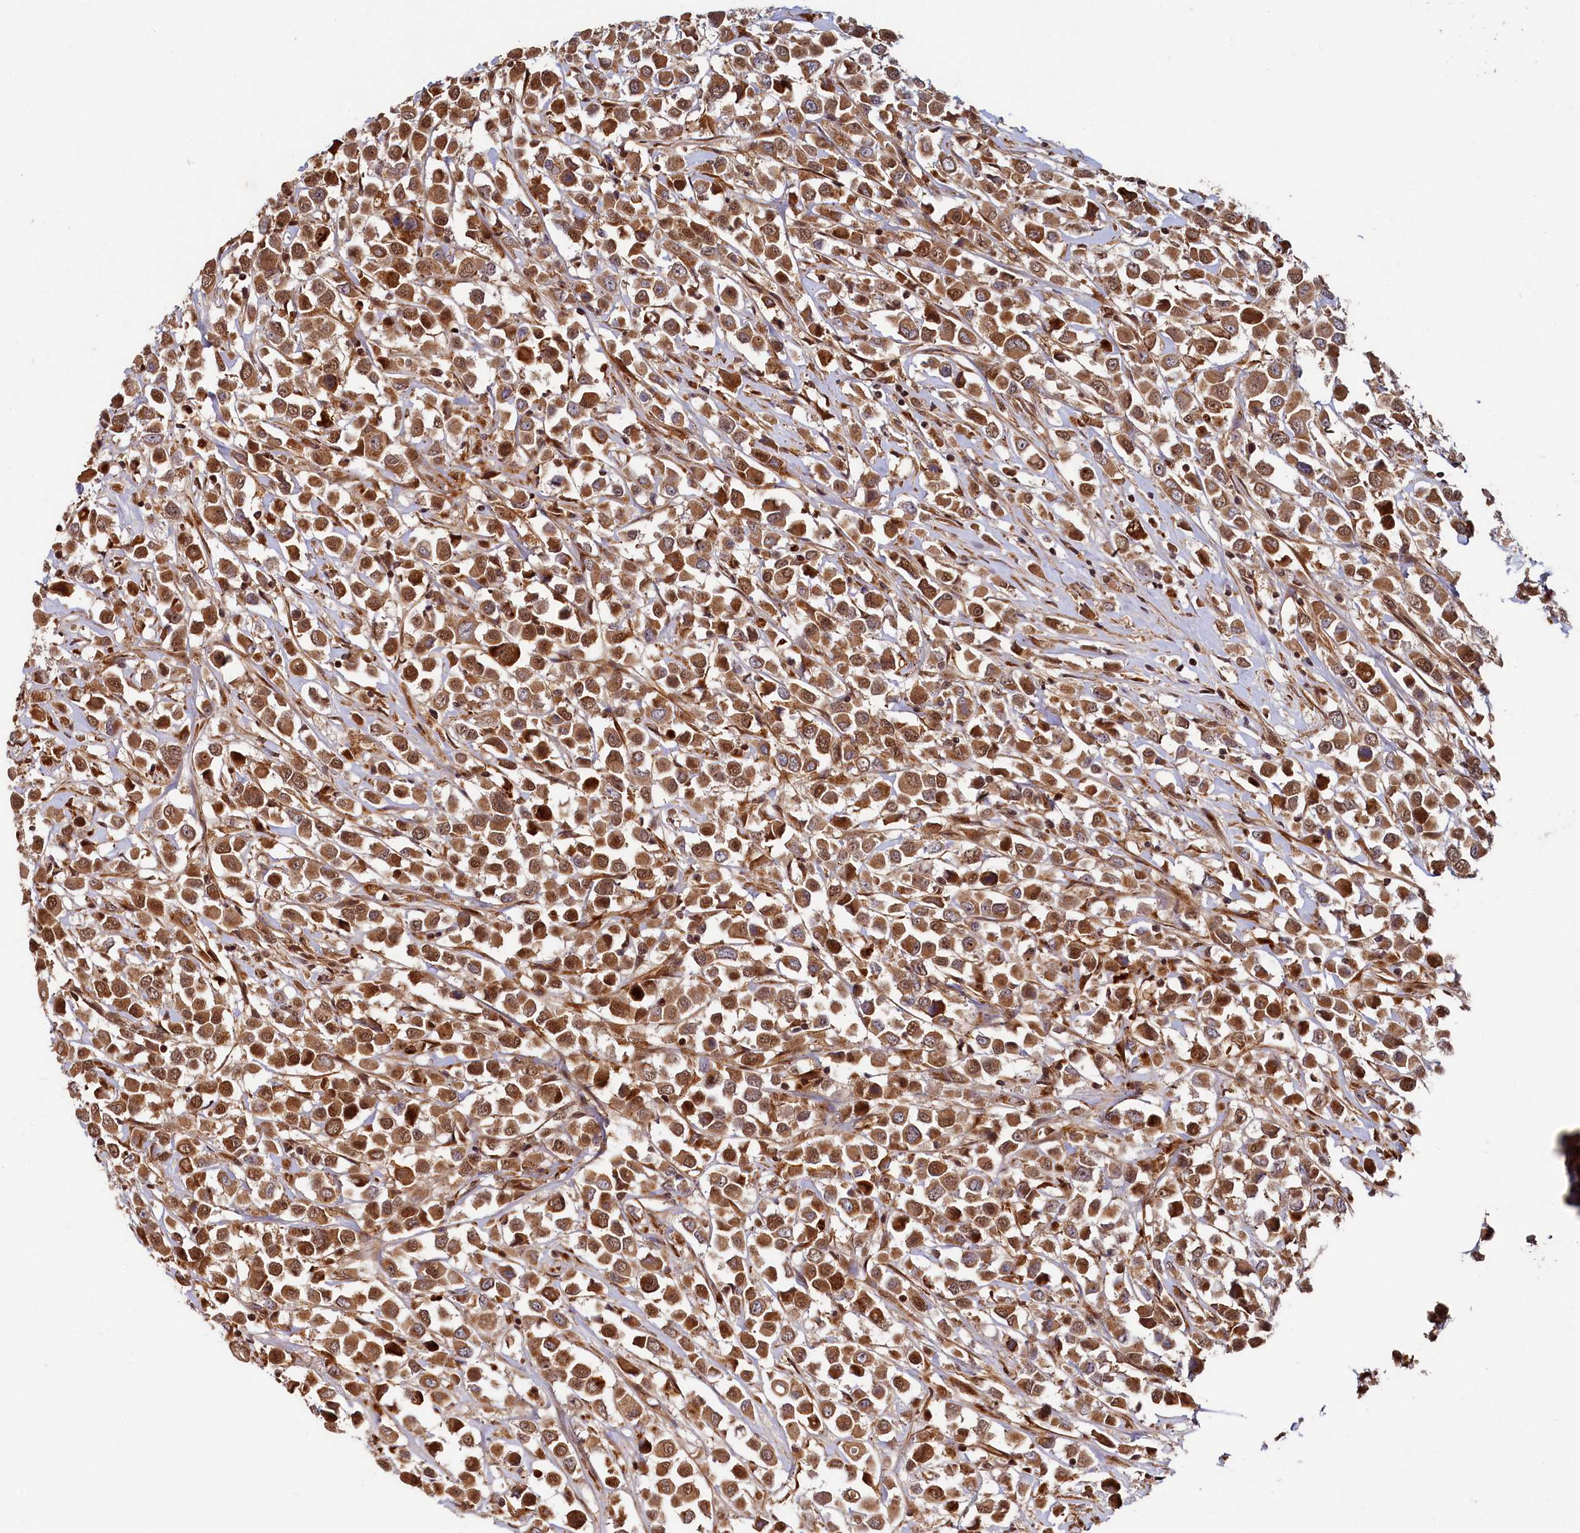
{"staining": {"intensity": "moderate", "quantity": ">75%", "location": "cytoplasmic/membranous,nuclear"}, "tissue": "breast cancer", "cell_type": "Tumor cells", "image_type": "cancer", "snomed": [{"axis": "morphology", "description": "Duct carcinoma"}, {"axis": "topography", "description": "Breast"}], "caption": "A histopathology image of human breast infiltrating ductal carcinoma stained for a protein demonstrates moderate cytoplasmic/membranous and nuclear brown staining in tumor cells.", "gene": "TRIM23", "patient": {"sex": "female", "age": 61}}